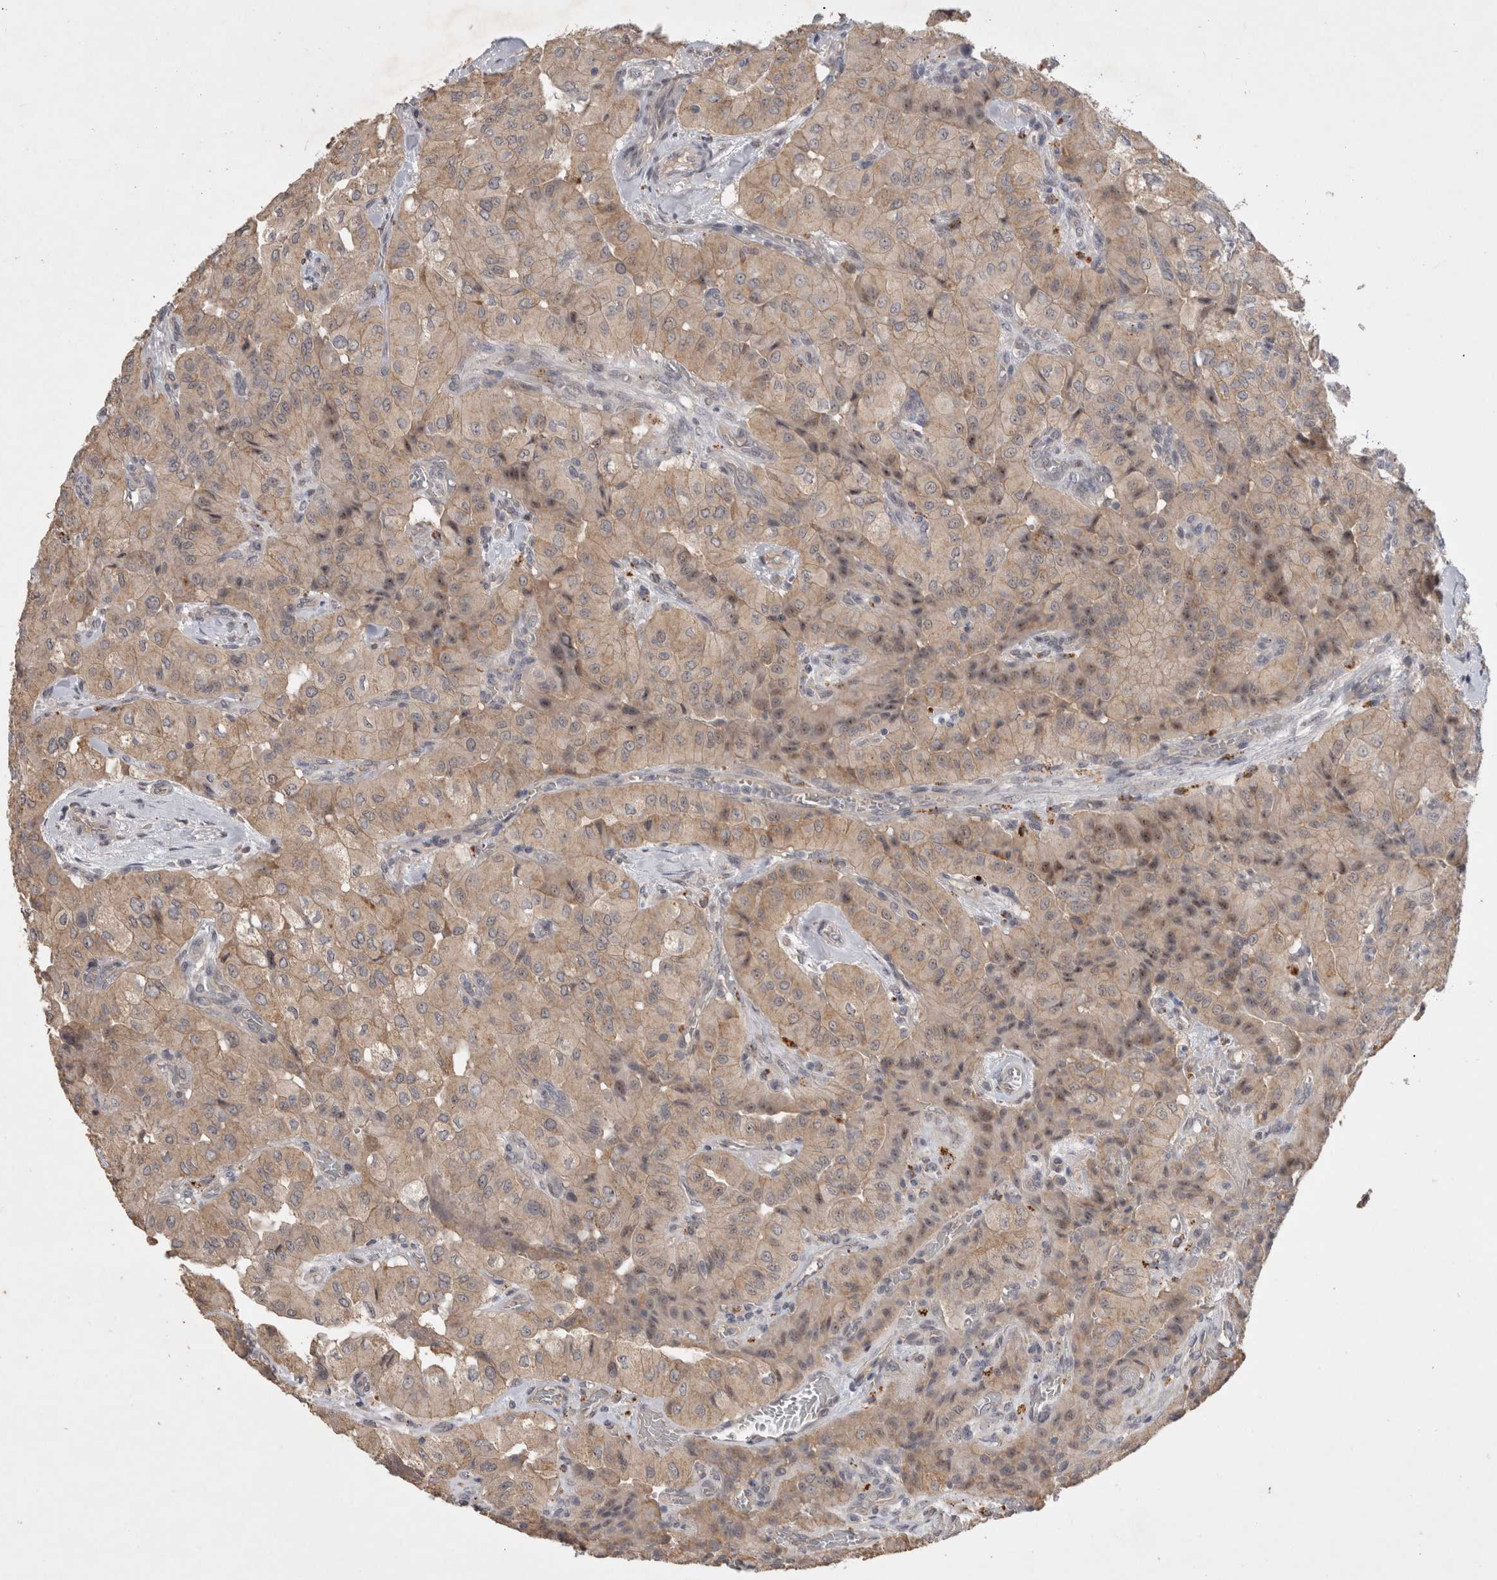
{"staining": {"intensity": "weak", "quantity": ">75%", "location": "cytoplasmic/membranous,nuclear"}, "tissue": "thyroid cancer", "cell_type": "Tumor cells", "image_type": "cancer", "snomed": [{"axis": "morphology", "description": "Papillary adenocarcinoma, NOS"}, {"axis": "topography", "description": "Thyroid gland"}], "caption": "Tumor cells display low levels of weak cytoplasmic/membranous and nuclear positivity in about >75% of cells in thyroid papillary adenocarcinoma. Immunohistochemistry stains the protein in brown and the nuclei are stained blue.", "gene": "CERS3", "patient": {"sex": "female", "age": 59}}